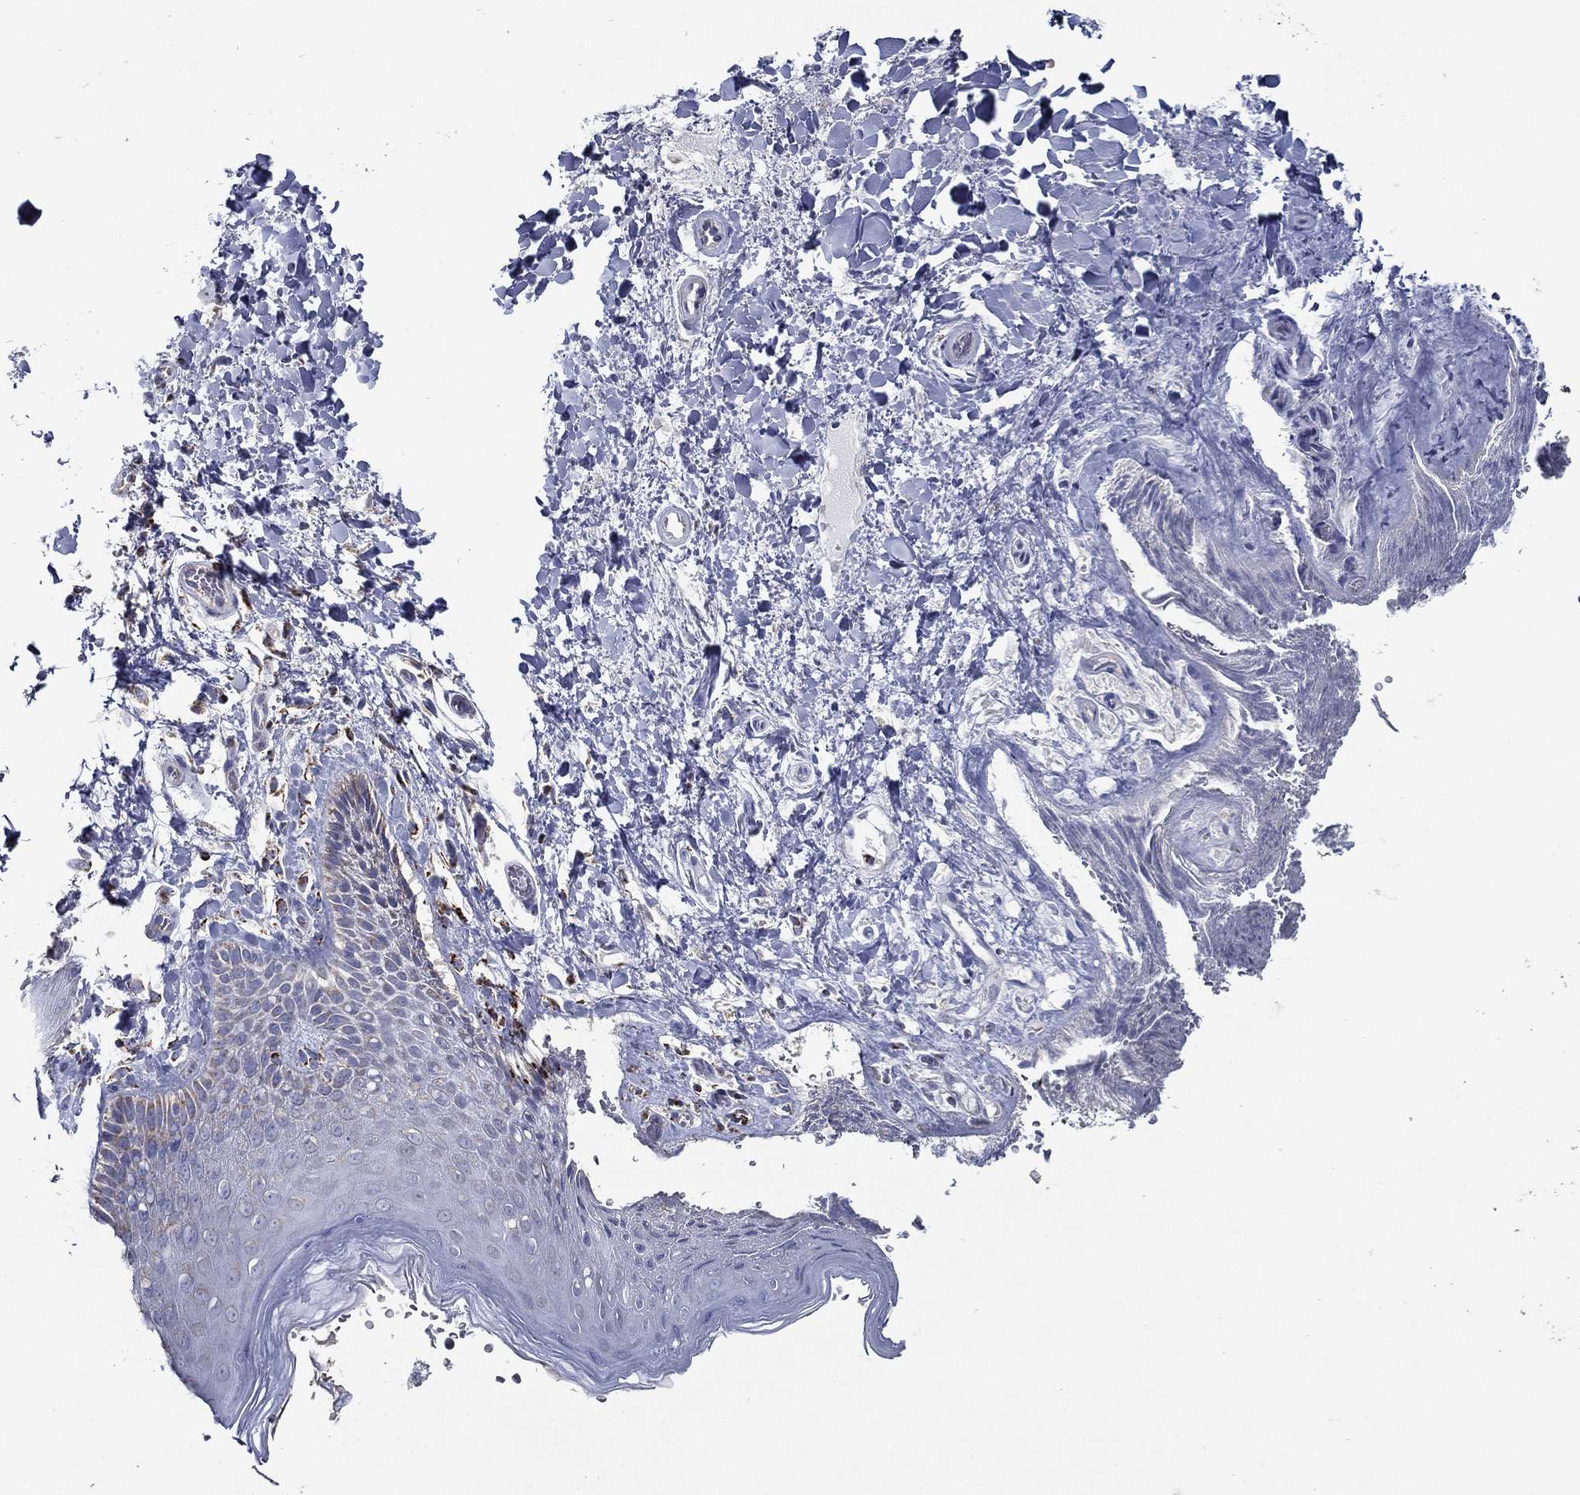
{"staining": {"intensity": "negative", "quantity": "none", "location": "none"}, "tissue": "skin", "cell_type": "Epidermal cells", "image_type": "normal", "snomed": [{"axis": "morphology", "description": "Normal tissue, NOS"}, {"axis": "topography", "description": "Anal"}], "caption": "Epidermal cells are negative for brown protein staining in normal skin. The staining is performed using DAB brown chromogen with nuclei counter-stained in using hematoxylin.", "gene": "SFXN1", "patient": {"sex": "male", "age": 36}}